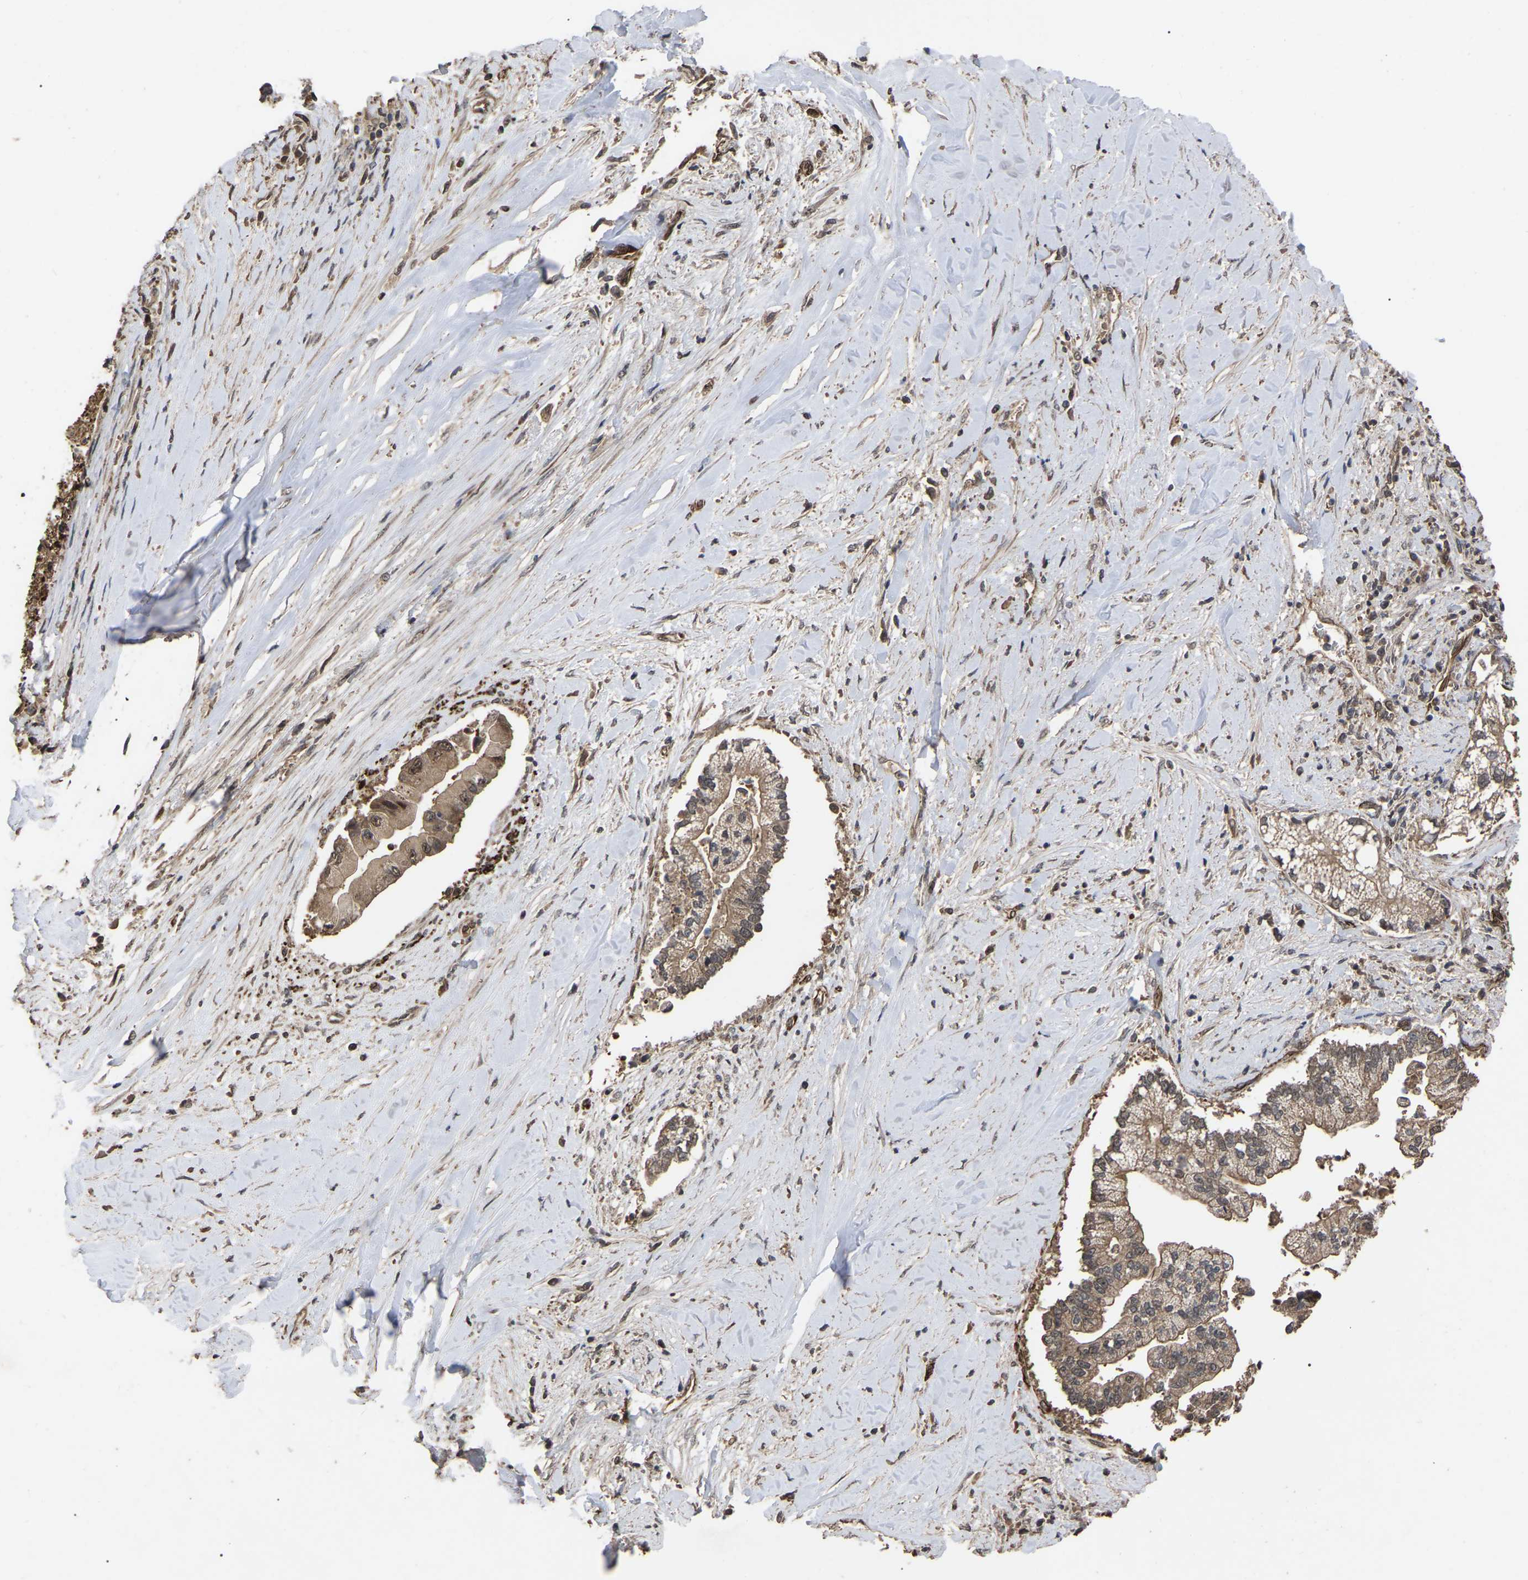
{"staining": {"intensity": "moderate", "quantity": ">75%", "location": "cytoplasmic/membranous"}, "tissue": "liver cancer", "cell_type": "Tumor cells", "image_type": "cancer", "snomed": [{"axis": "morphology", "description": "Cholangiocarcinoma"}, {"axis": "topography", "description": "Liver"}], "caption": "An image showing moderate cytoplasmic/membranous staining in approximately >75% of tumor cells in liver cancer (cholangiocarcinoma), as visualized by brown immunohistochemical staining.", "gene": "FAM161B", "patient": {"sex": "male", "age": 50}}